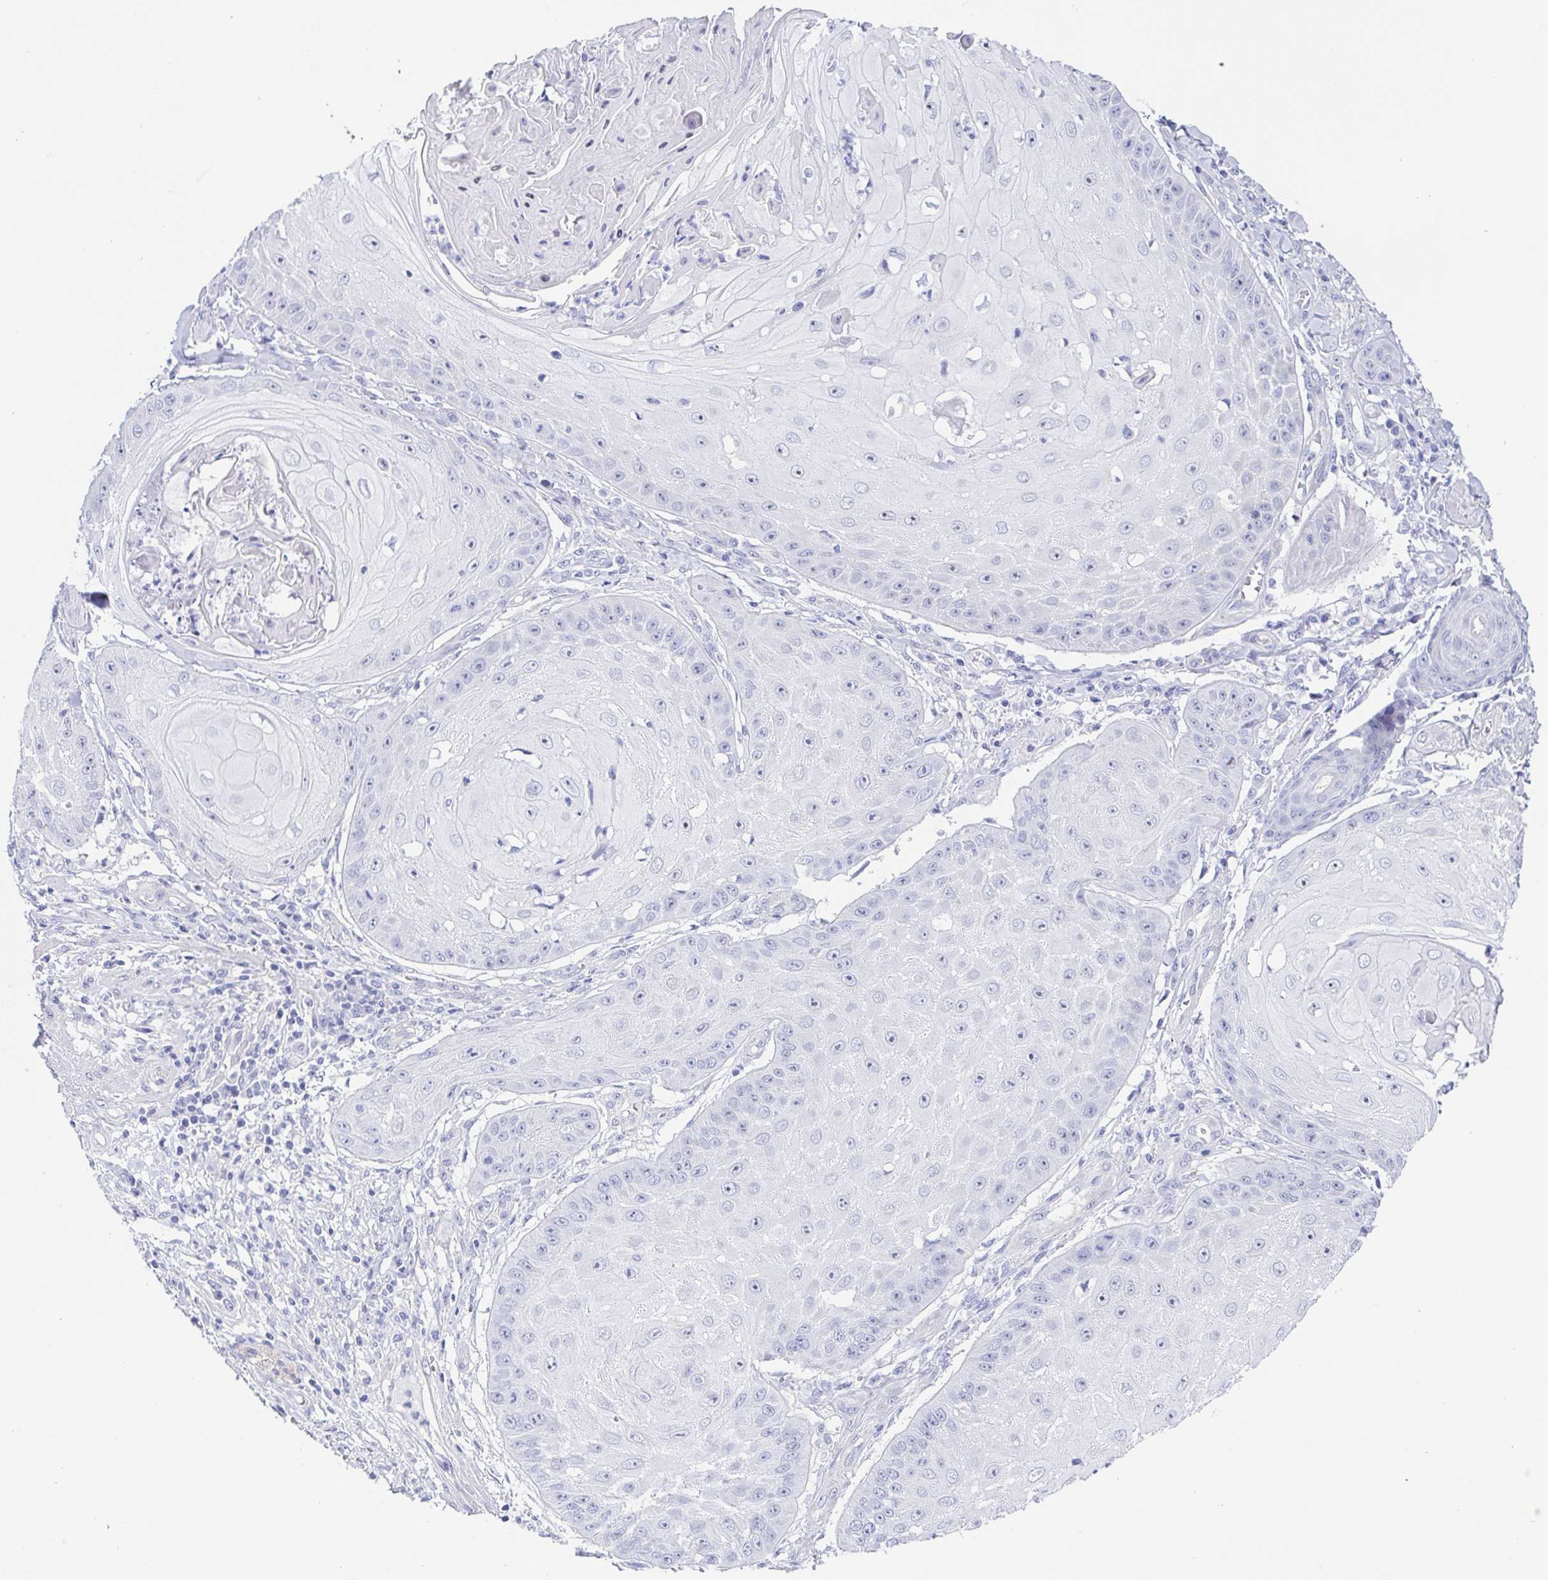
{"staining": {"intensity": "negative", "quantity": "none", "location": "none"}, "tissue": "skin cancer", "cell_type": "Tumor cells", "image_type": "cancer", "snomed": [{"axis": "morphology", "description": "Squamous cell carcinoma, NOS"}, {"axis": "topography", "description": "Skin"}], "caption": "High power microscopy image of an immunohistochemistry (IHC) image of skin squamous cell carcinoma, revealing no significant expression in tumor cells.", "gene": "MUCL3", "patient": {"sex": "male", "age": 70}}